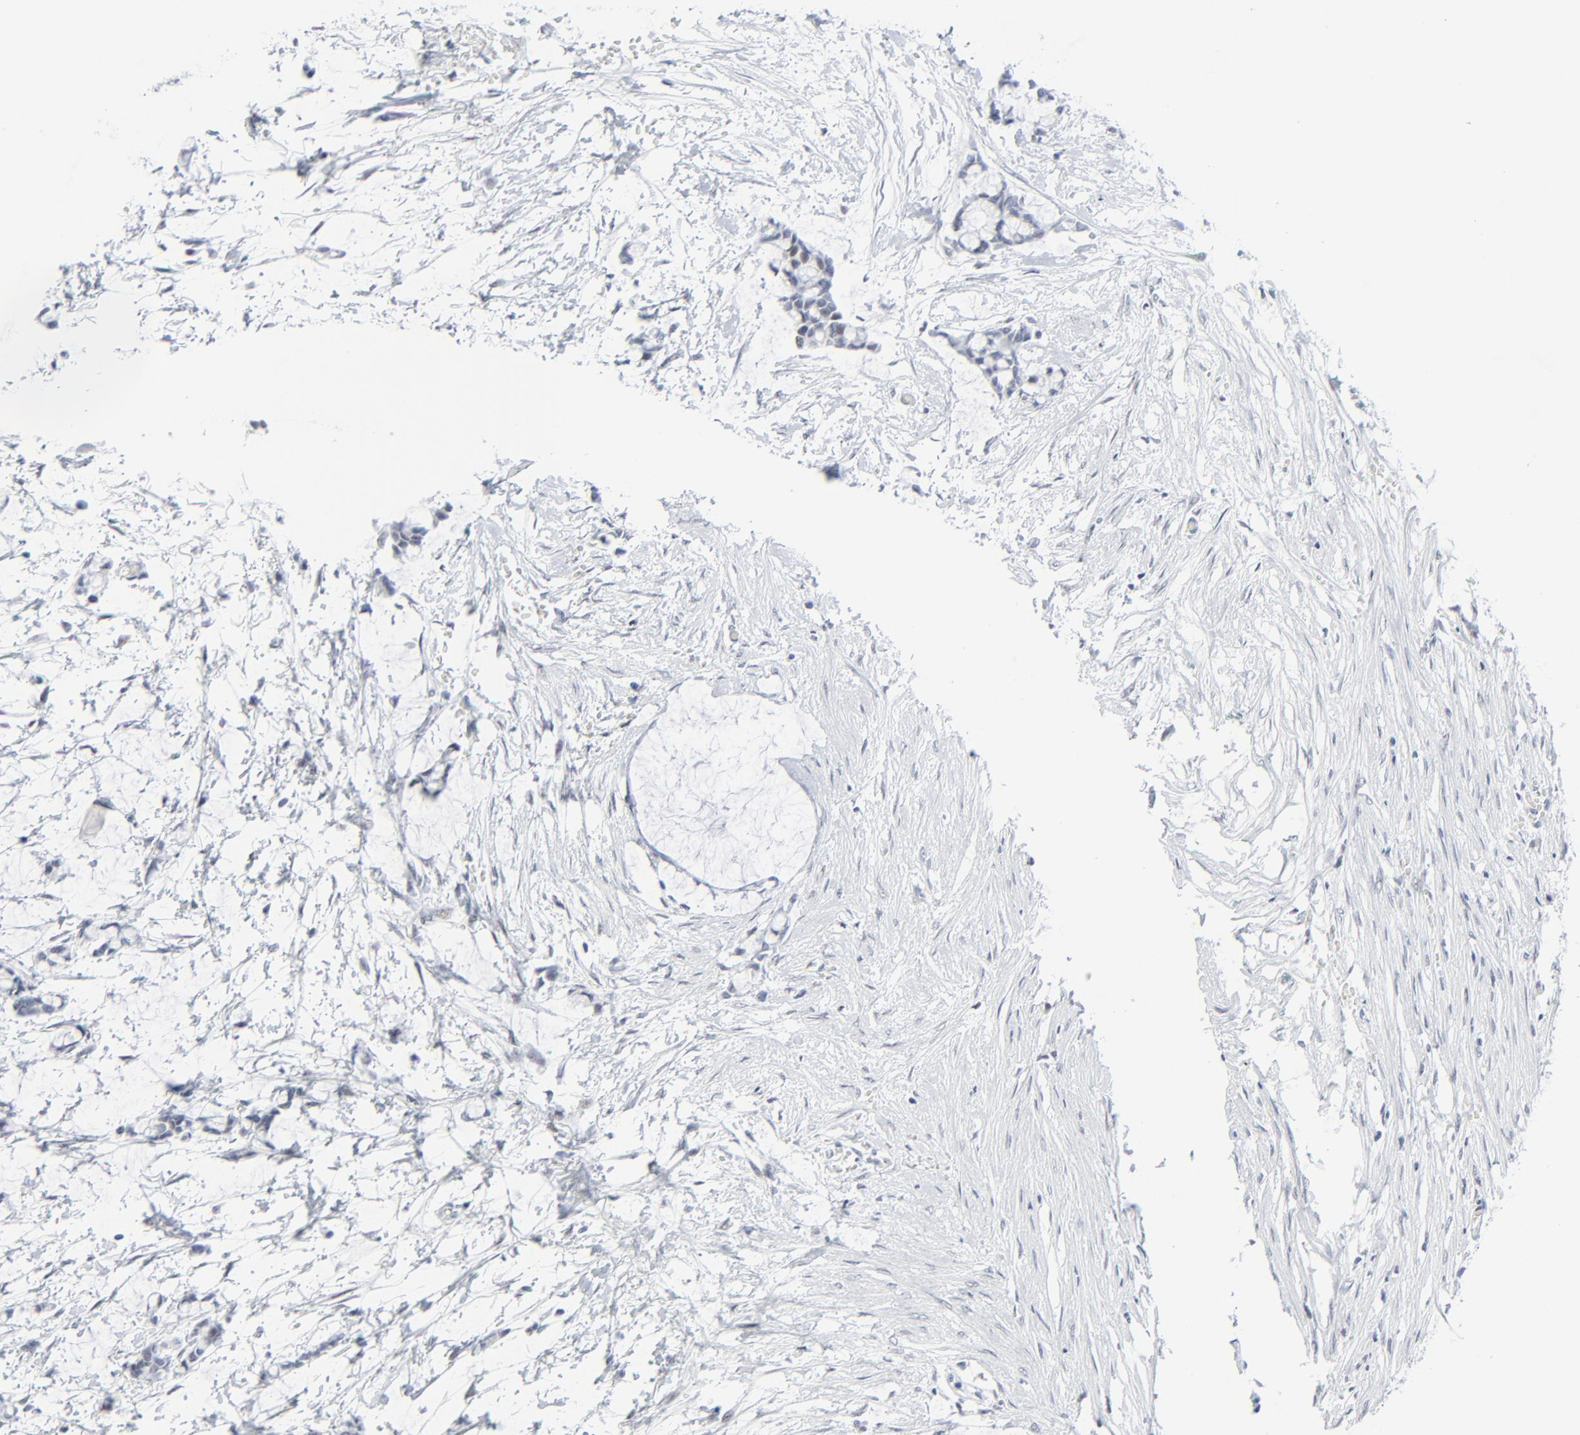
{"staining": {"intensity": "weak", "quantity": "<25%", "location": "nuclear"}, "tissue": "colorectal cancer", "cell_type": "Tumor cells", "image_type": "cancer", "snomed": [{"axis": "morphology", "description": "Normal tissue, NOS"}, {"axis": "morphology", "description": "Adenocarcinoma, NOS"}, {"axis": "topography", "description": "Colon"}, {"axis": "topography", "description": "Peripheral nerve tissue"}], "caption": "Colorectal cancer stained for a protein using immunohistochemistry (IHC) demonstrates no expression tumor cells.", "gene": "SIRT1", "patient": {"sex": "male", "age": 14}}